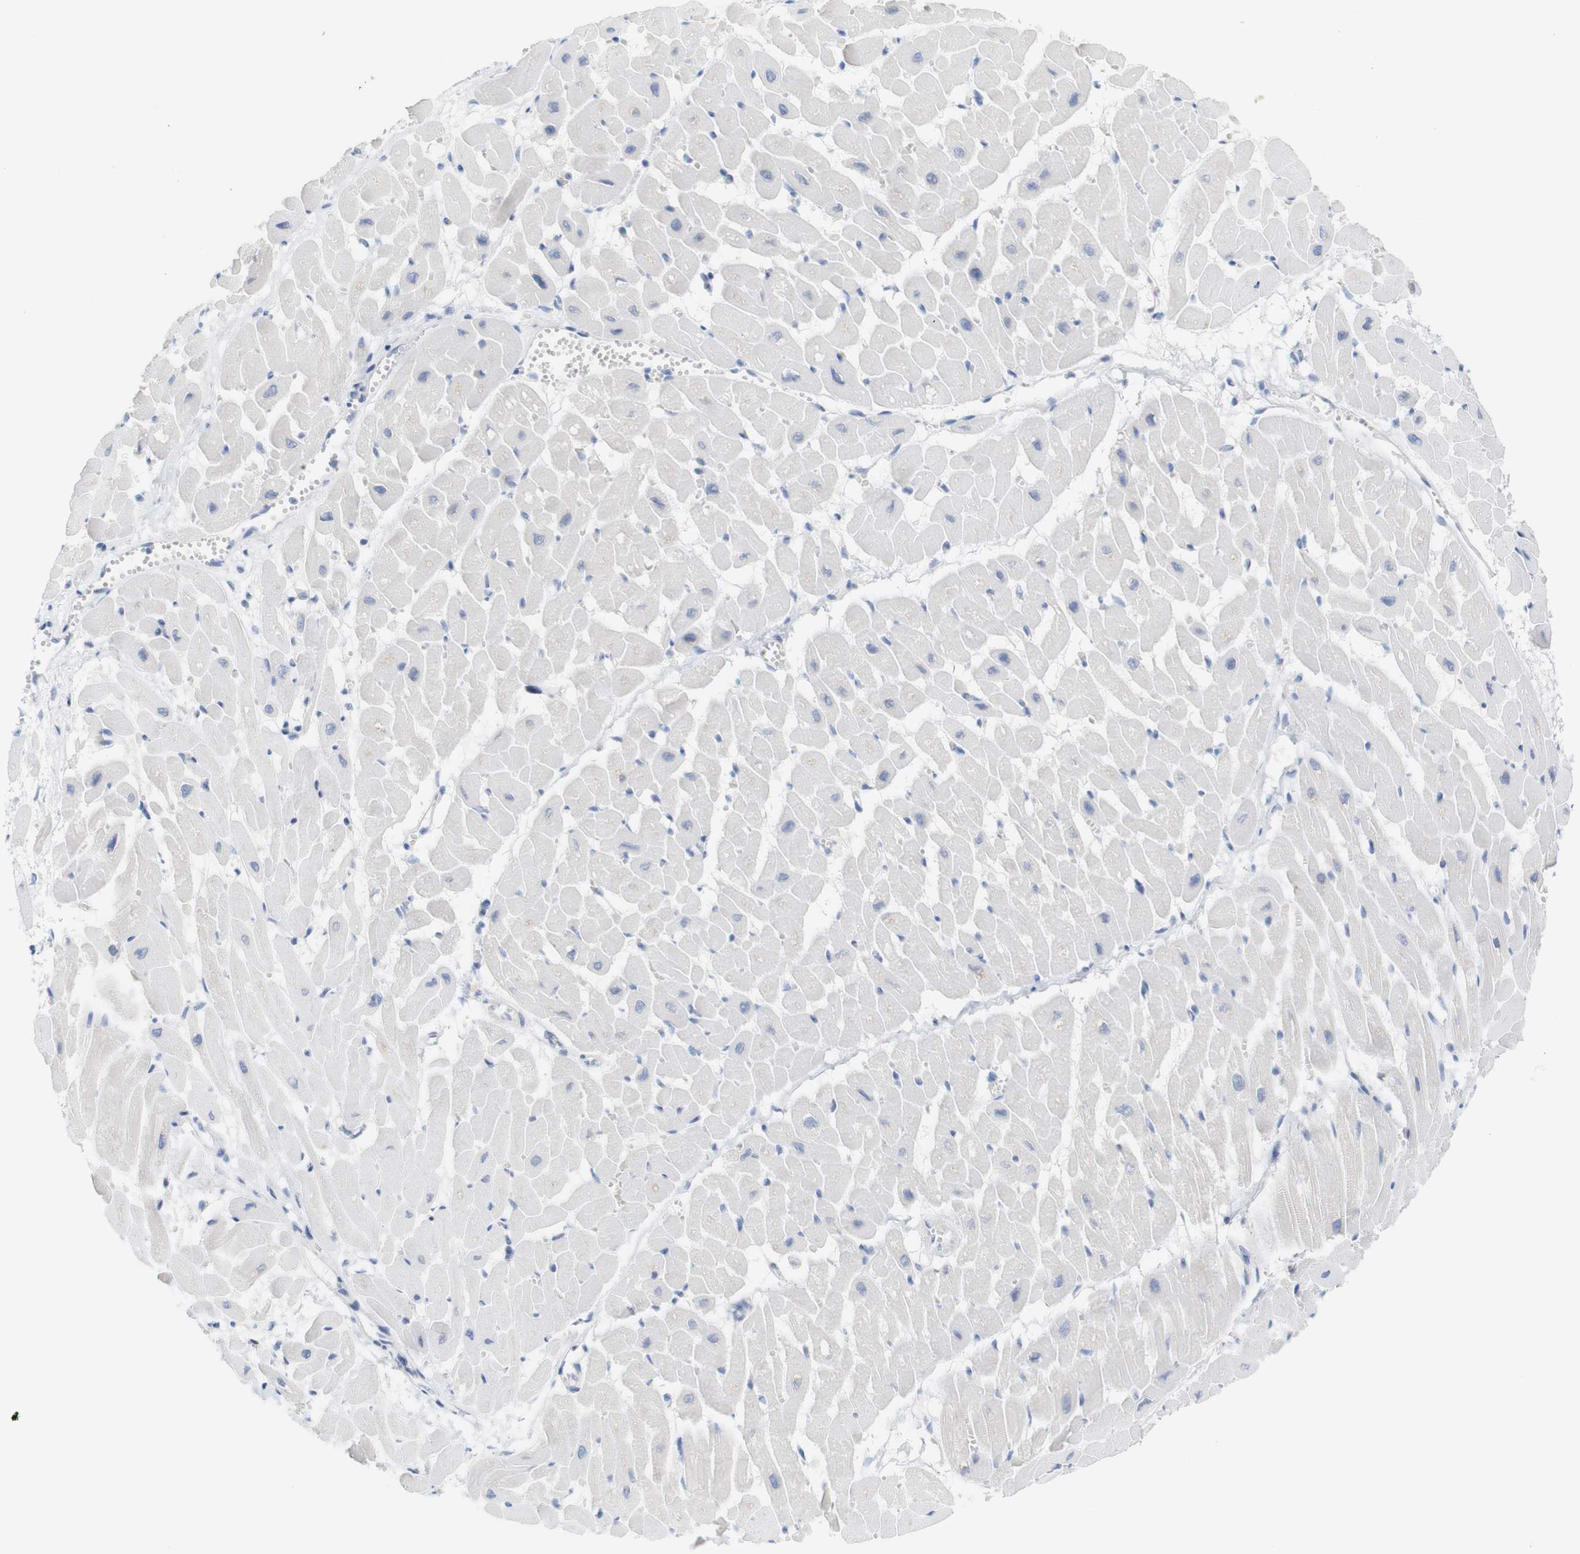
{"staining": {"intensity": "negative", "quantity": "none", "location": "none"}, "tissue": "heart muscle", "cell_type": "Cardiomyocytes", "image_type": "normal", "snomed": [{"axis": "morphology", "description": "Normal tissue, NOS"}, {"axis": "topography", "description": "Heart"}], "caption": "Immunohistochemical staining of normal heart muscle shows no significant expression in cardiomyocytes. (DAB (3,3'-diaminobenzidine) immunohistochemistry, high magnification).", "gene": "RGS9", "patient": {"sex": "male", "age": 45}}